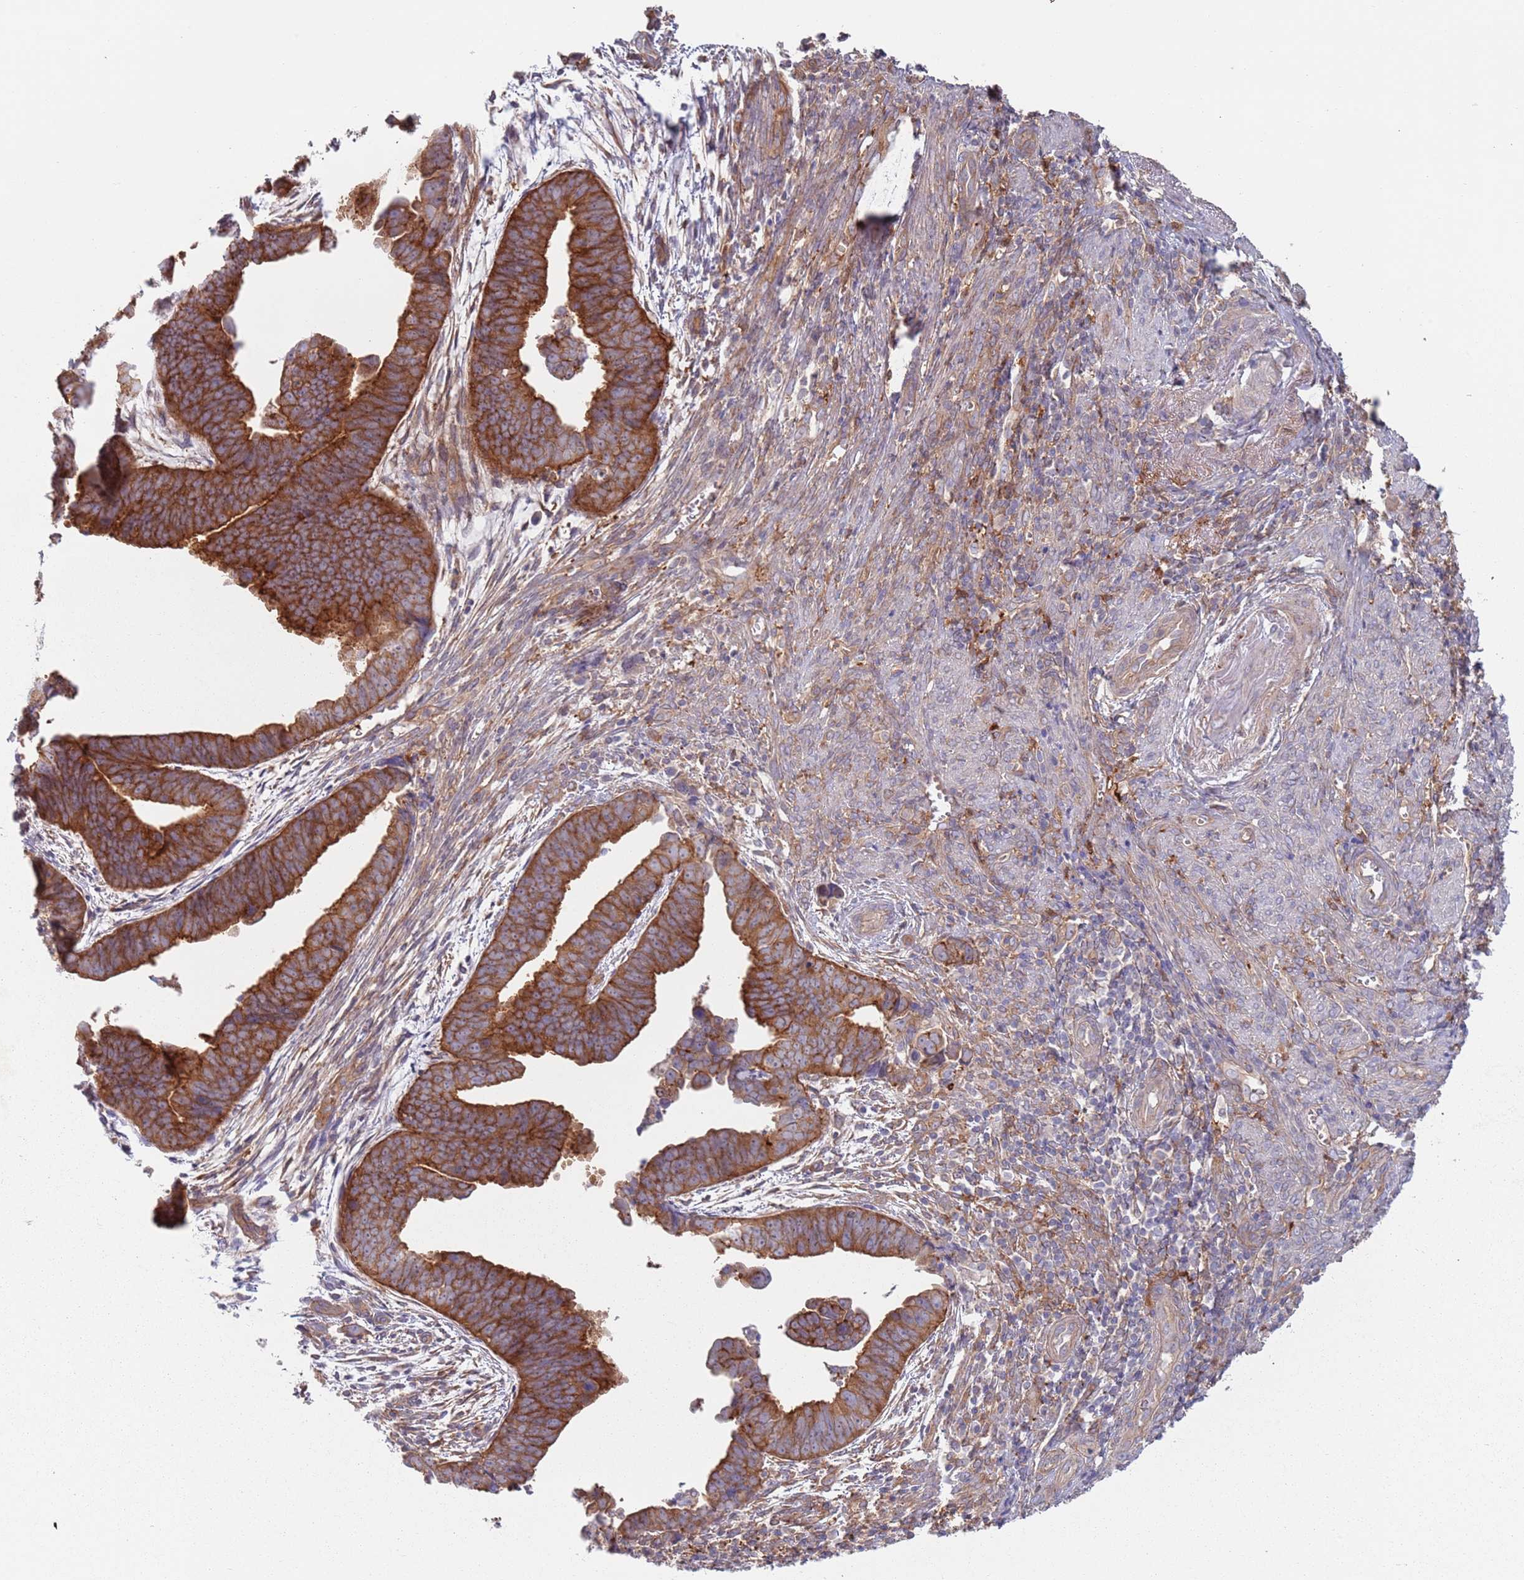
{"staining": {"intensity": "strong", "quantity": ">75%", "location": "cytoplasmic/membranous"}, "tissue": "endometrial cancer", "cell_type": "Tumor cells", "image_type": "cancer", "snomed": [{"axis": "morphology", "description": "Adenocarcinoma, NOS"}, {"axis": "topography", "description": "Endometrium"}], "caption": "Protein staining shows strong cytoplasmic/membranous staining in about >75% of tumor cells in endometrial adenocarcinoma.", "gene": "APPL2", "patient": {"sex": "female", "age": 75}}